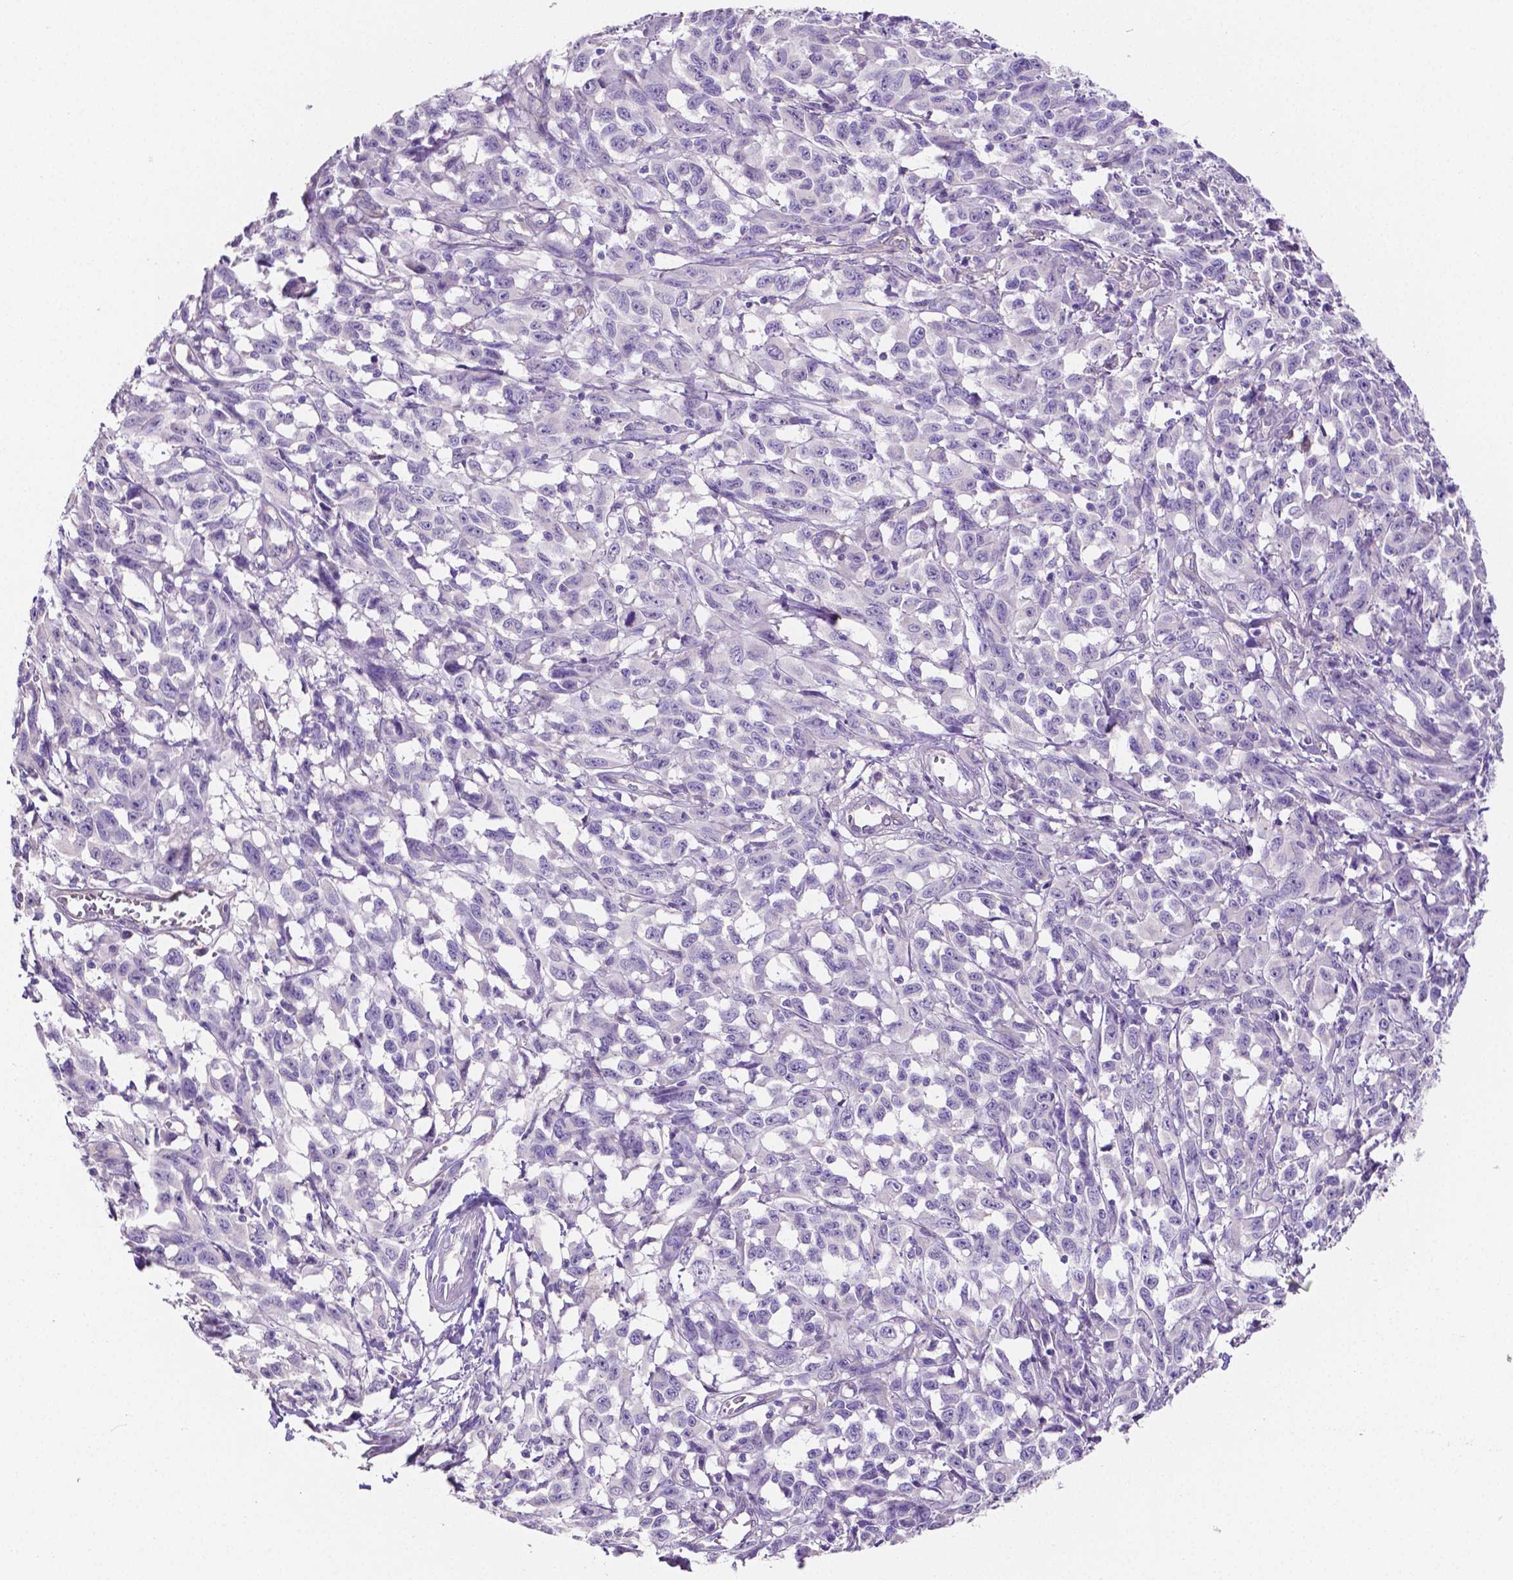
{"staining": {"intensity": "negative", "quantity": "none", "location": "none"}, "tissue": "melanoma", "cell_type": "Tumor cells", "image_type": "cancer", "snomed": [{"axis": "morphology", "description": "Malignant melanoma, NOS"}, {"axis": "topography", "description": "Vulva, labia, clitoris and Bartholin´s gland, NO"}], "caption": "Human malignant melanoma stained for a protein using IHC demonstrates no staining in tumor cells.", "gene": "MMP9", "patient": {"sex": "female", "age": 75}}